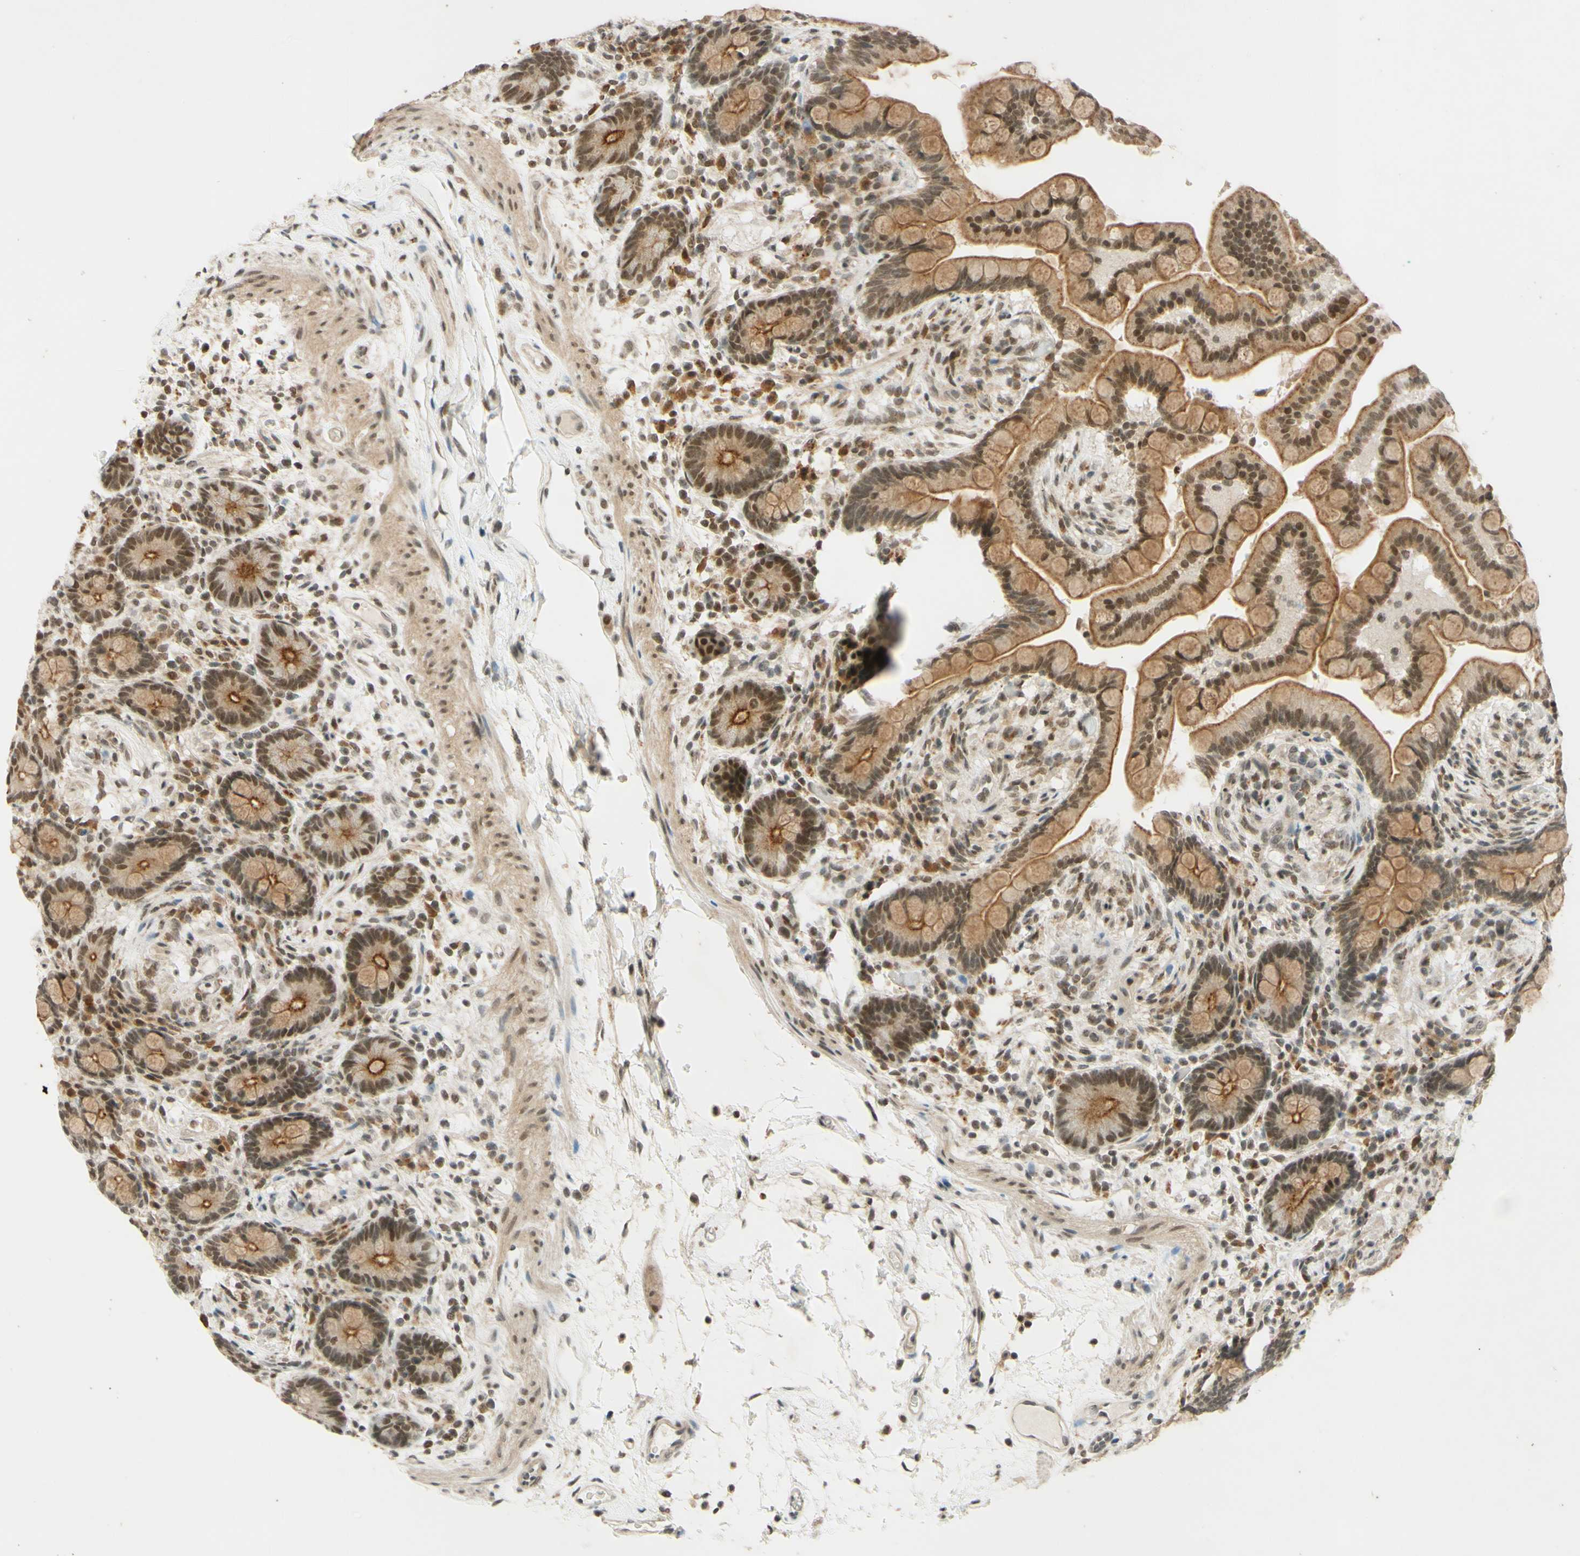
{"staining": {"intensity": "weak", "quantity": ">75%", "location": "cytoplasmic/membranous"}, "tissue": "colon", "cell_type": "Endothelial cells", "image_type": "normal", "snomed": [{"axis": "morphology", "description": "Normal tissue, NOS"}, {"axis": "topography", "description": "Colon"}], "caption": "This micrograph displays unremarkable colon stained with immunohistochemistry to label a protein in brown. The cytoplasmic/membranous of endothelial cells show weak positivity for the protein. Nuclei are counter-stained blue.", "gene": "SMARCB1", "patient": {"sex": "male", "age": 73}}